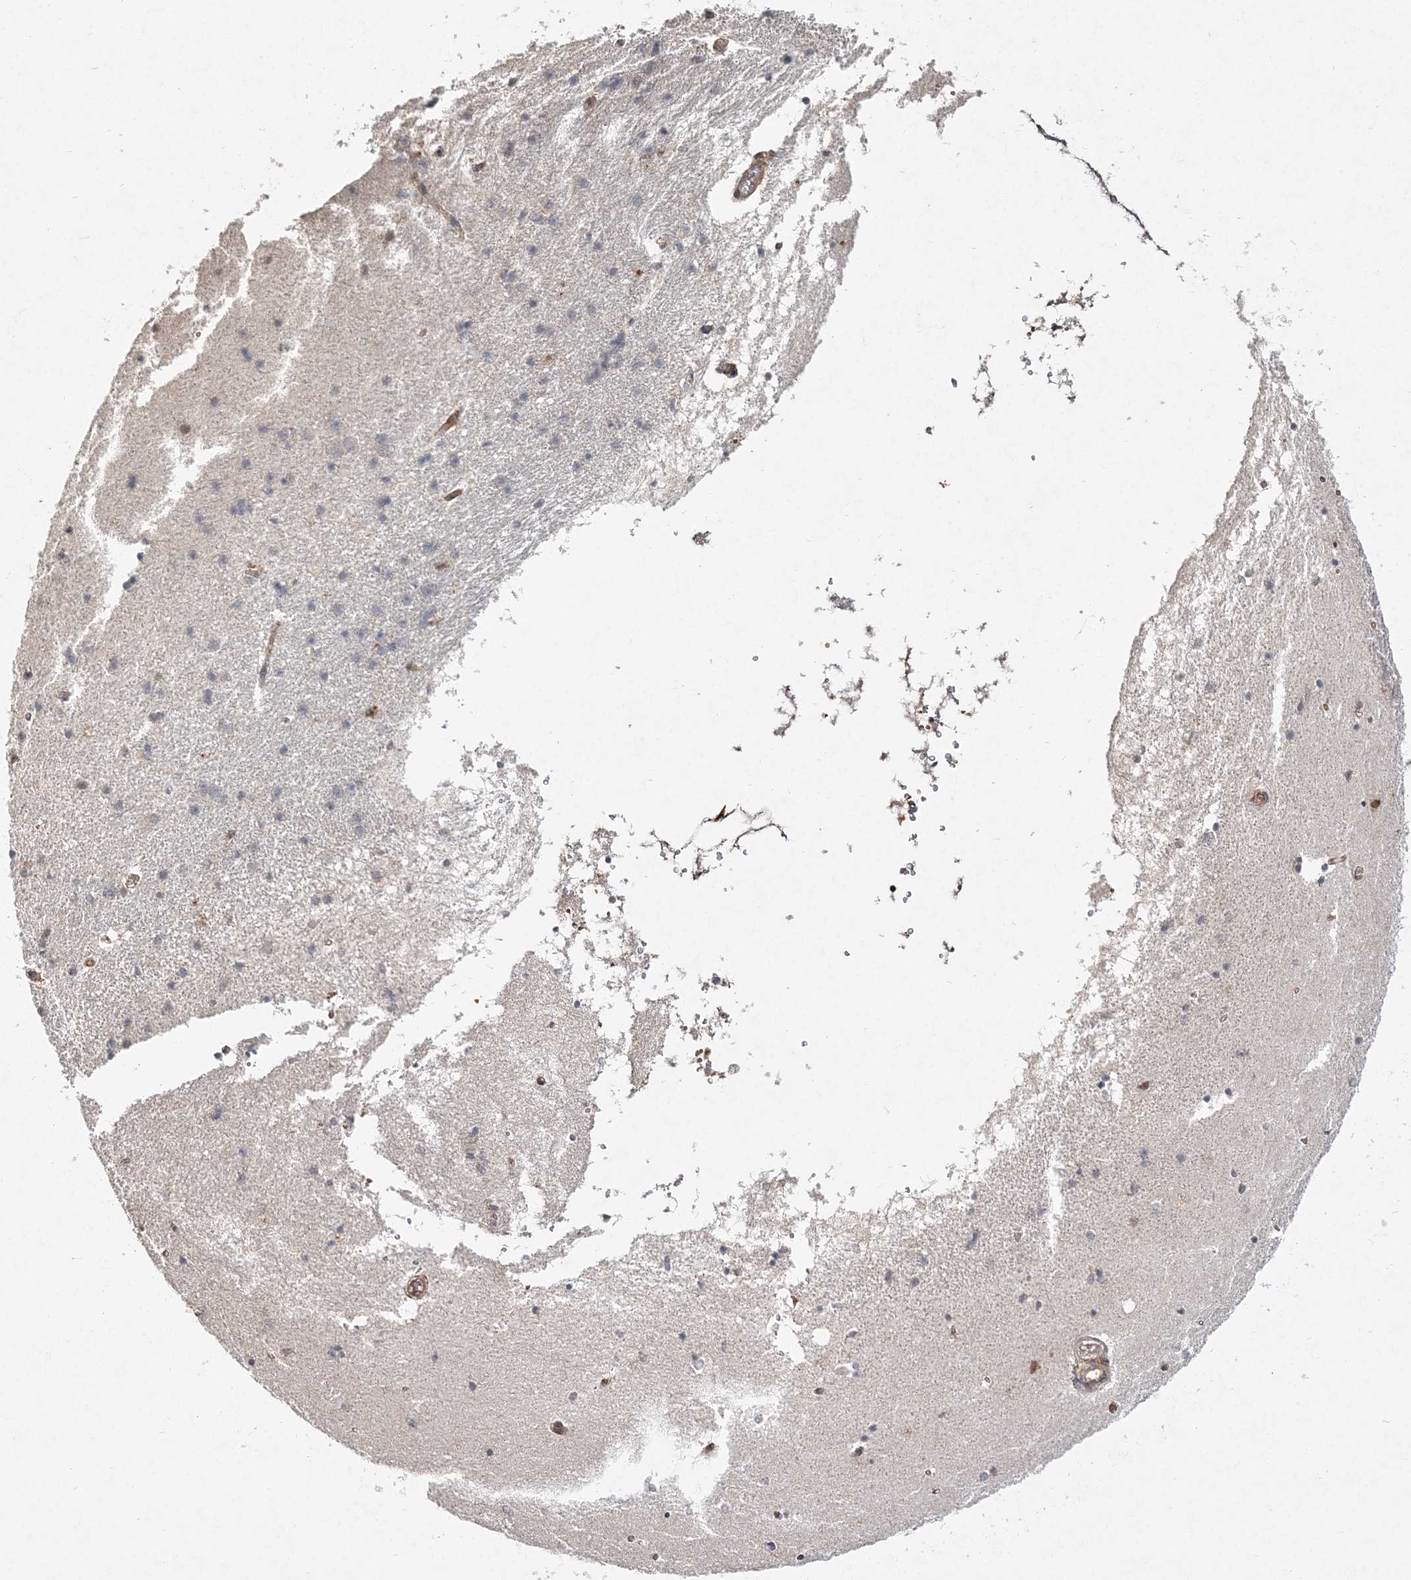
{"staining": {"intensity": "negative", "quantity": "none", "location": "none"}, "tissue": "hippocampus", "cell_type": "Glial cells", "image_type": "normal", "snomed": [{"axis": "morphology", "description": "Normal tissue, NOS"}, {"axis": "topography", "description": "Hippocampus"}], "caption": "There is no significant expression in glial cells of hippocampus. Brightfield microscopy of IHC stained with DAB (3,3'-diaminobenzidine) (brown) and hematoxylin (blue), captured at high magnification.", "gene": "S100A11", "patient": {"sex": "male", "age": 45}}